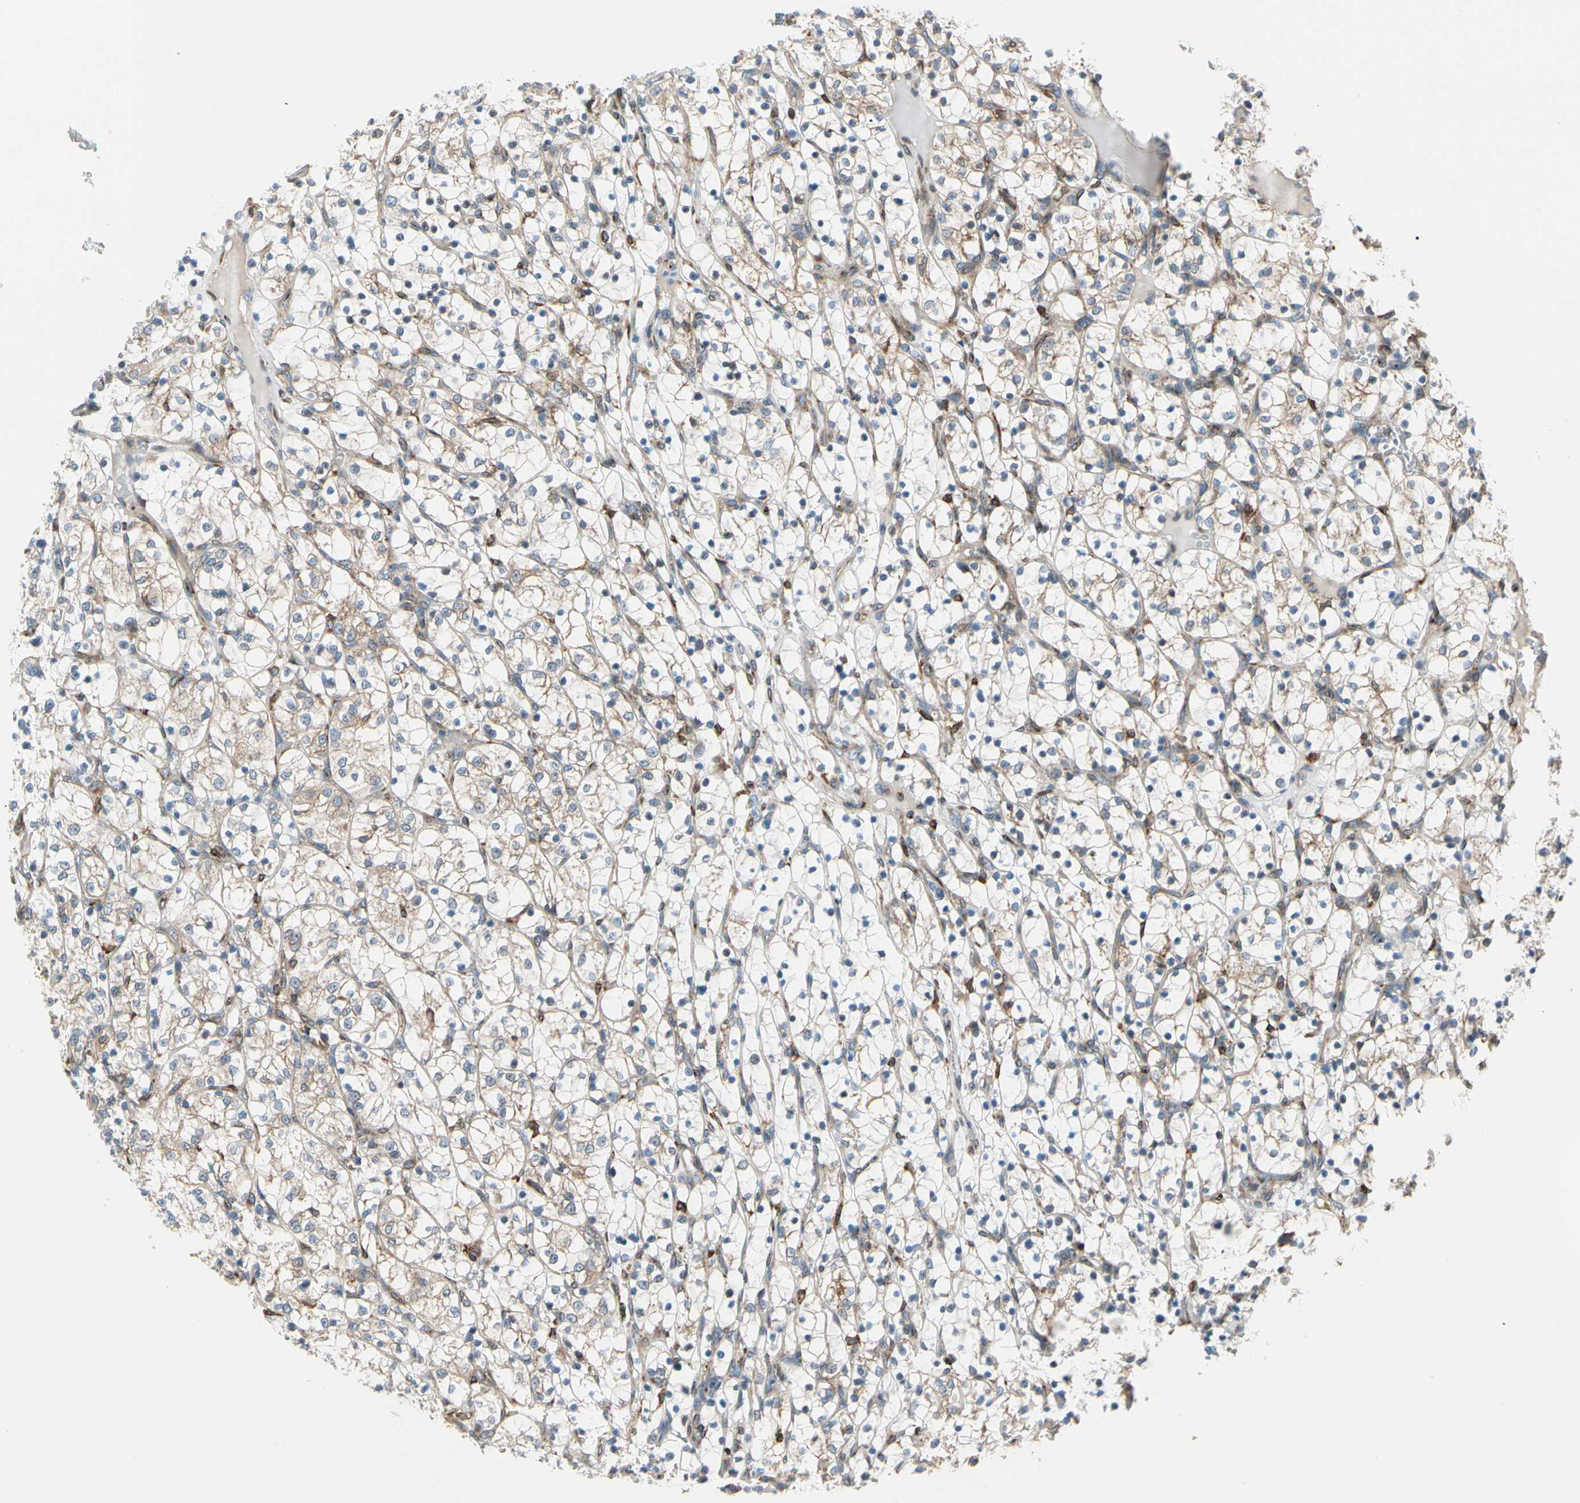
{"staining": {"intensity": "weak", "quantity": "25%-75%", "location": "cytoplasmic/membranous"}, "tissue": "renal cancer", "cell_type": "Tumor cells", "image_type": "cancer", "snomed": [{"axis": "morphology", "description": "Adenocarcinoma, NOS"}, {"axis": "topography", "description": "Kidney"}], "caption": "This is a histology image of immunohistochemistry staining of renal adenocarcinoma, which shows weak staining in the cytoplasmic/membranous of tumor cells.", "gene": "NUCB1", "patient": {"sex": "female", "age": 69}}